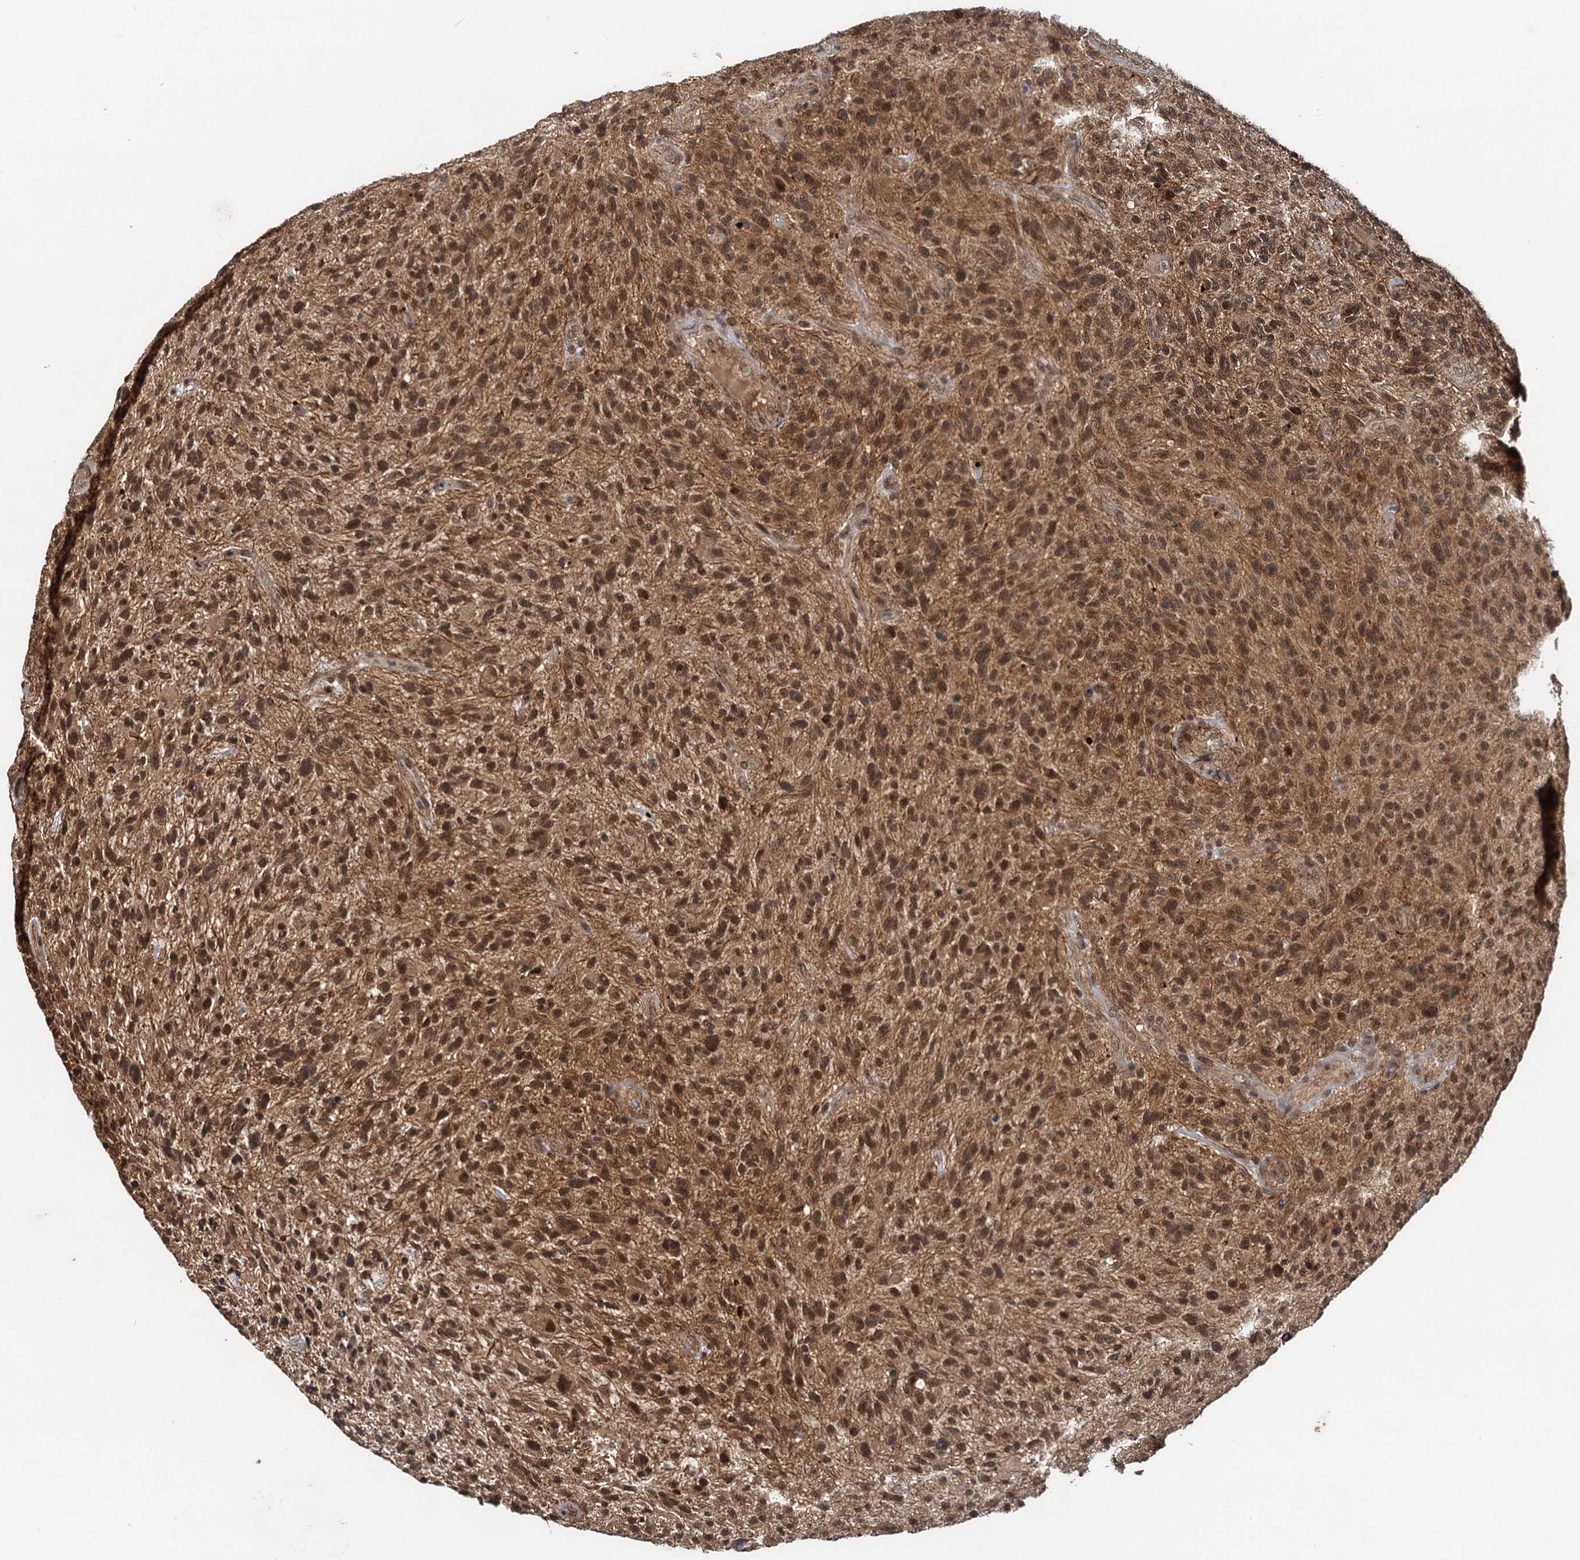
{"staining": {"intensity": "strong", "quantity": ">75%", "location": "cytoplasmic/membranous,nuclear"}, "tissue": "glioma", "cell_type": "Tumor cells", "image_type": "cancer", "snomed": [{"axis": "morphology", "description": "Glioma, malignant, High grade"}, {"axis": "topography", "description": "Brain"}], "caption": "A brown stain highlights strong cytoplasmic/membranous and nuclear expression of a protein in malignant high-grade glioma tumor cells.", "gene": "RITA1", "patient": {"sex": "male", "age": 47}}